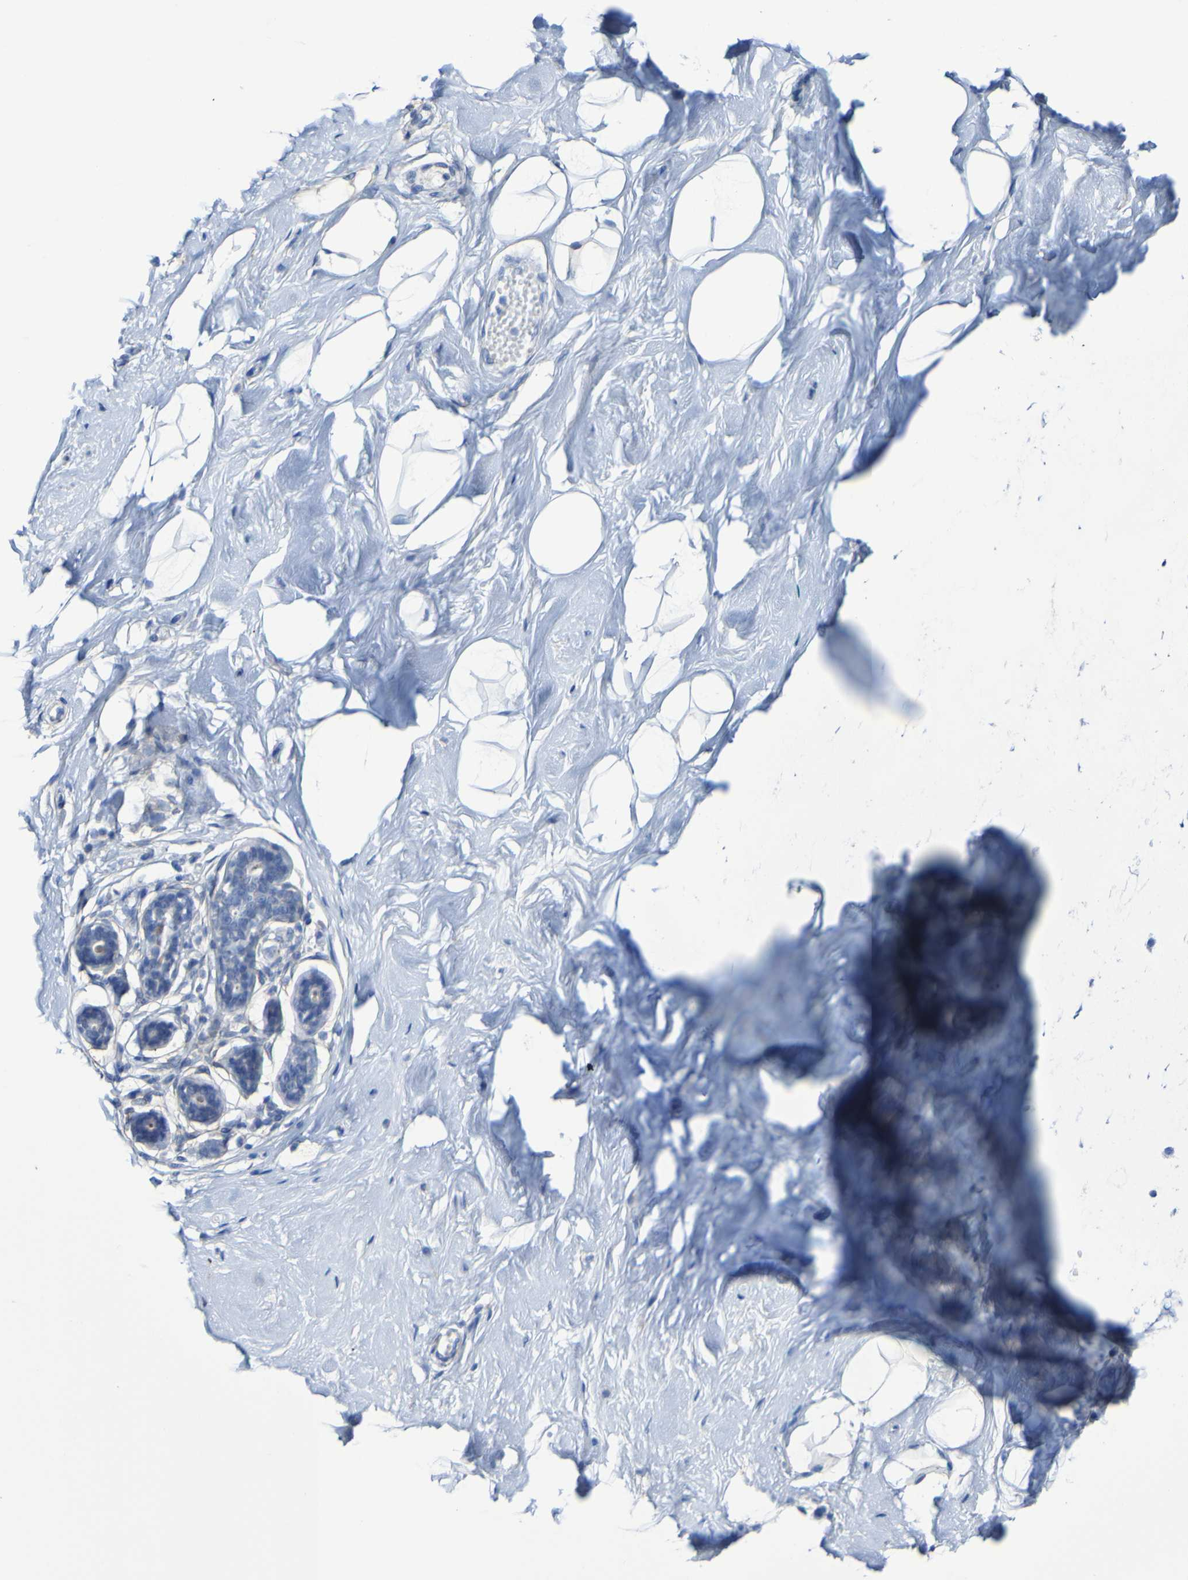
{"staining": {"intensity": "negative", "quantity": "none", "location": "none"}, "tissue": "breast", "cell_type": "Adipocytes", "image_type": "normal", "snomed": [{"axis": "morphology", "description": "Normal tissue, NOS"}, {"axis": "topography", "description": "Breast"}], "caption": "This is an immunohistochemistry micrograph of unremarkable human breast. There is no staining in adipocytes.", "gene": "SGCB", "patient": {"sex": "female", "age": 23}}